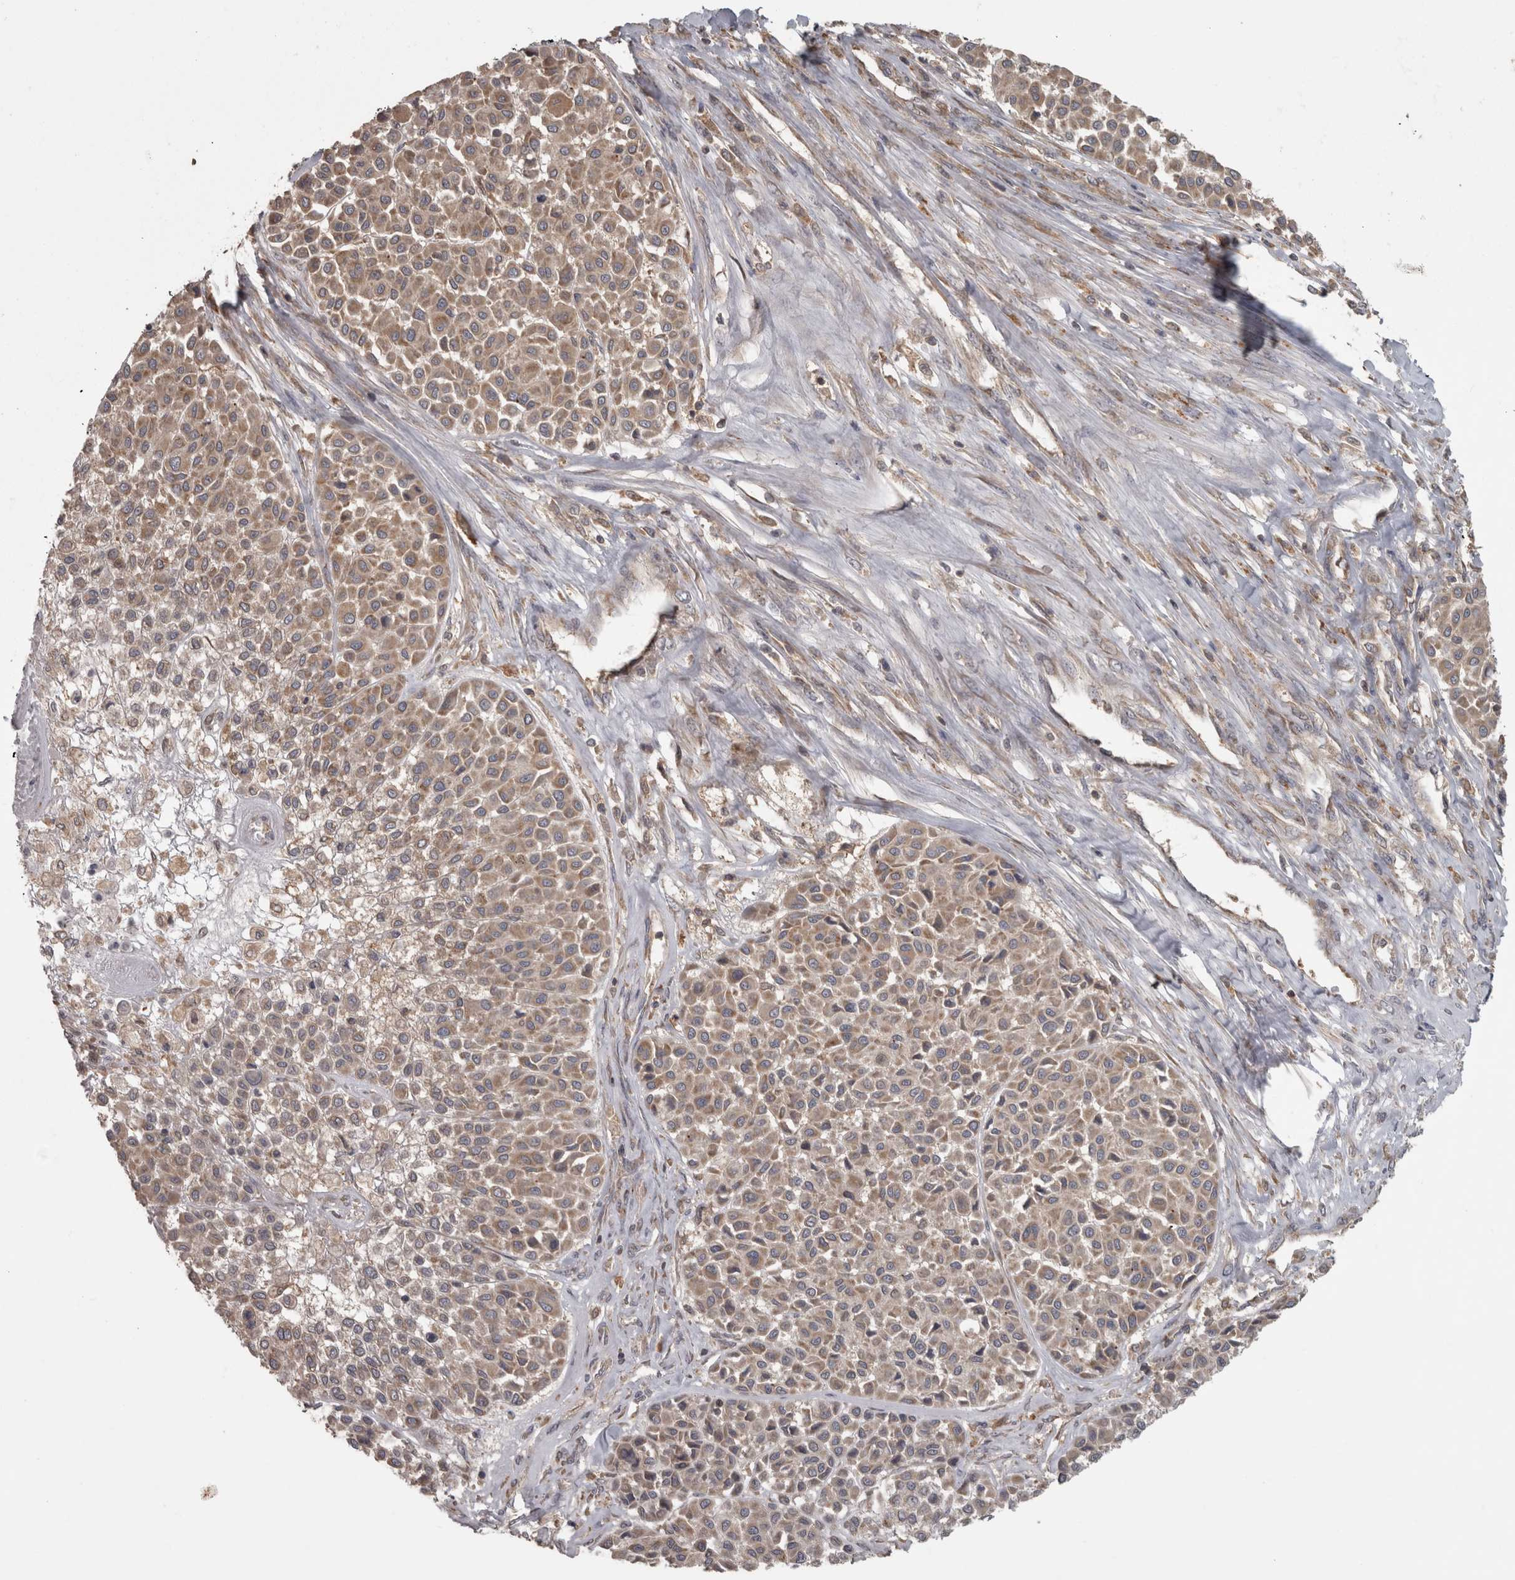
{"staining": {"intensity": "weak", "quantity": ">75%", "location": "cytoplasmic/membranous"}, "tissue": "melanoma", "cell_type": "Tumor cells", "image_type": "cancer", "snomed": [{"axis": "morphology", "description": "Malignant melanoma, Metastatic site"}, {"axis": "topography", "description": "Soft tissue"}], "caption": "An image of malignant melanoma (metastatic site) stained for a protein demonstrates weak cytoplasmic/membranous brown staining in tumor cells.", "gene": "MICU3", "patient": {"sex": "male", "age": 41}}